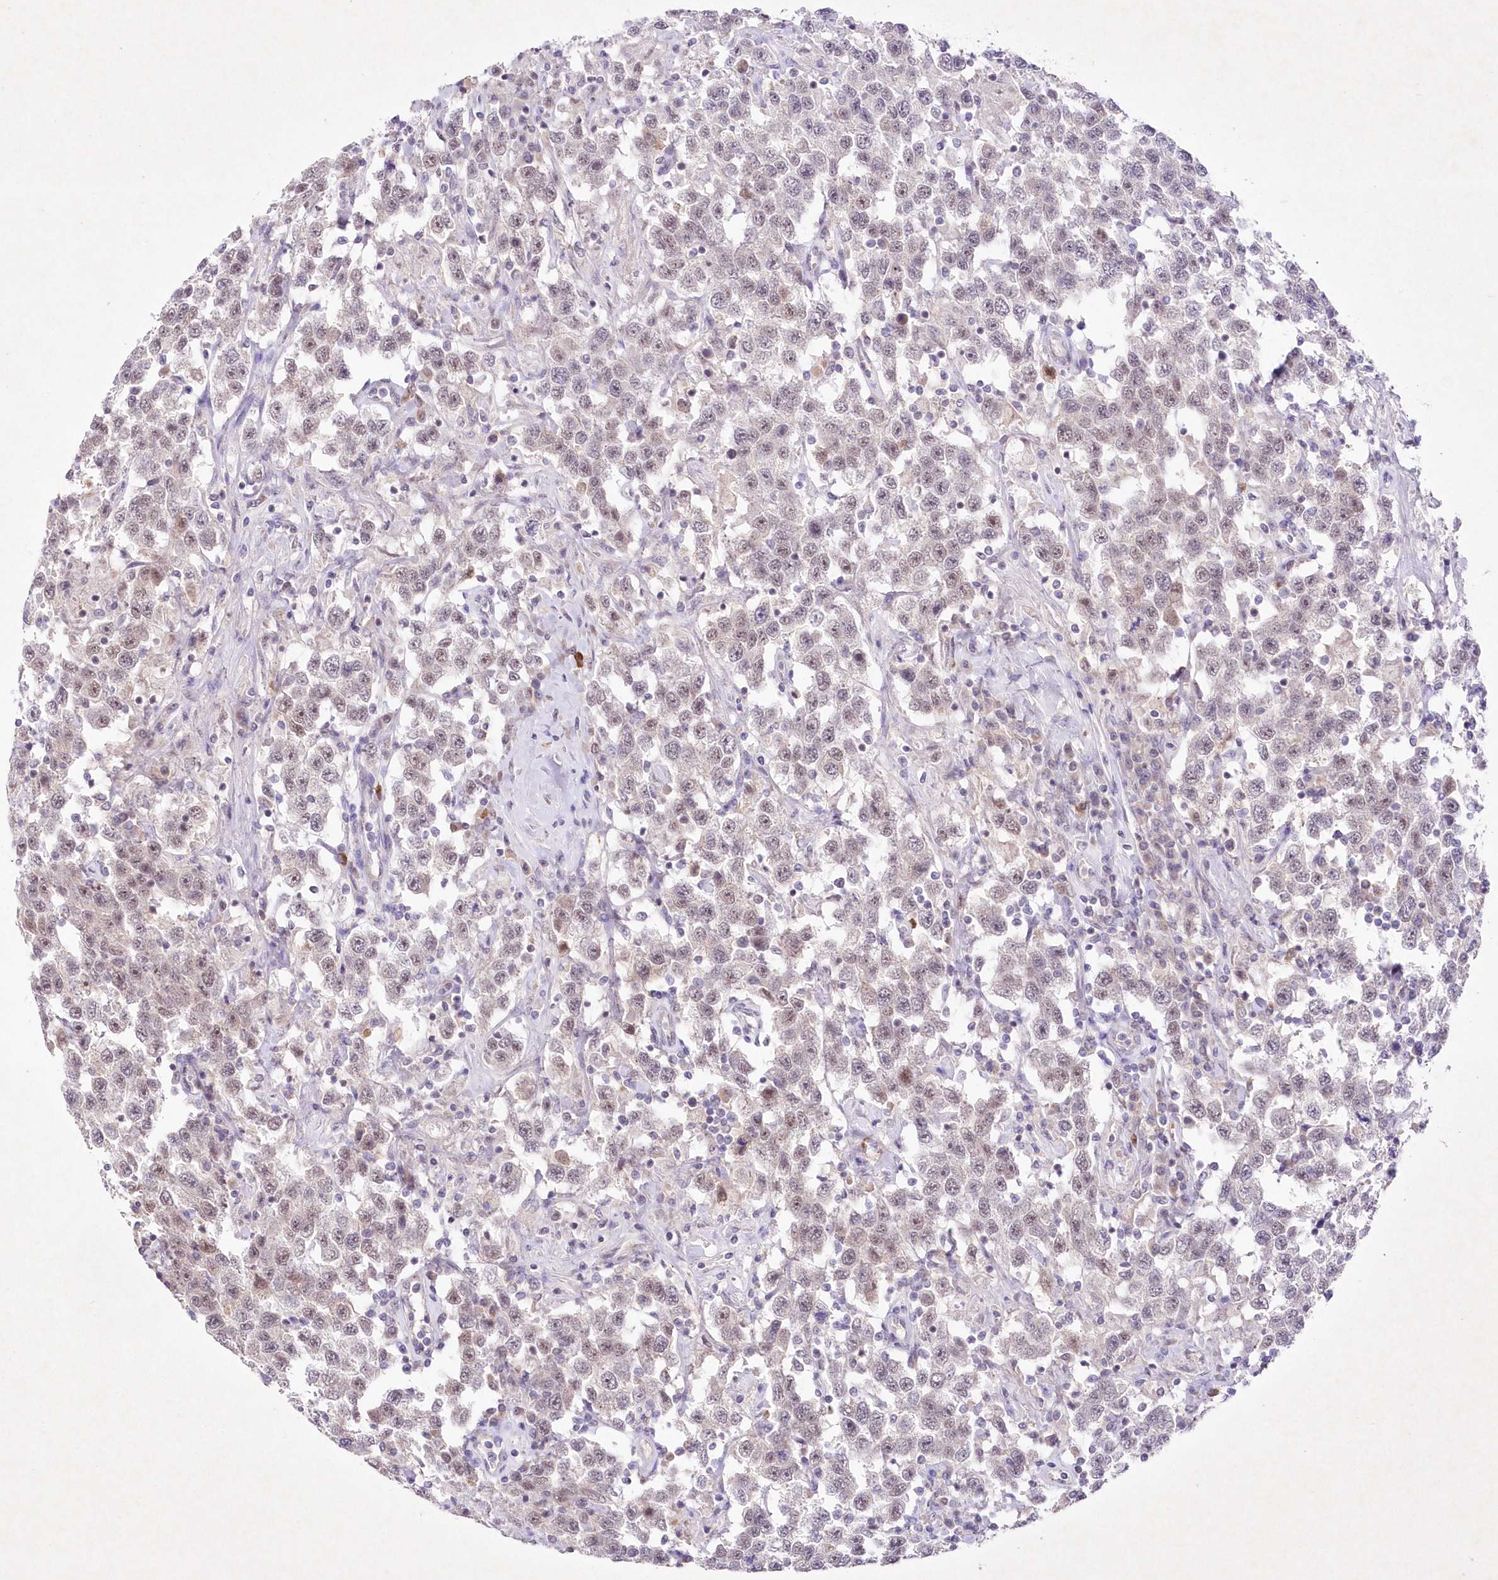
{"staining": {"intensity": "moderate", "quantity": "<25%", "location": "nuclear"}, "tissue": "testis cancer", "cell_type": "Tumor cells", "image_type": "cancer", "snomed": [{"axis": "morphology", "description": "Seminoma, NOS"}, {"axis": "topography", "description": "Testis"}], "caption": "A high-resolution photomicrograph shows IHC staining of testis cancer (seminoma), which demonstrates moderate nuclear expression in about <25% of tumor cells.", "gene": "RBM27", "patient": {"sex": "male", "age": 41}}